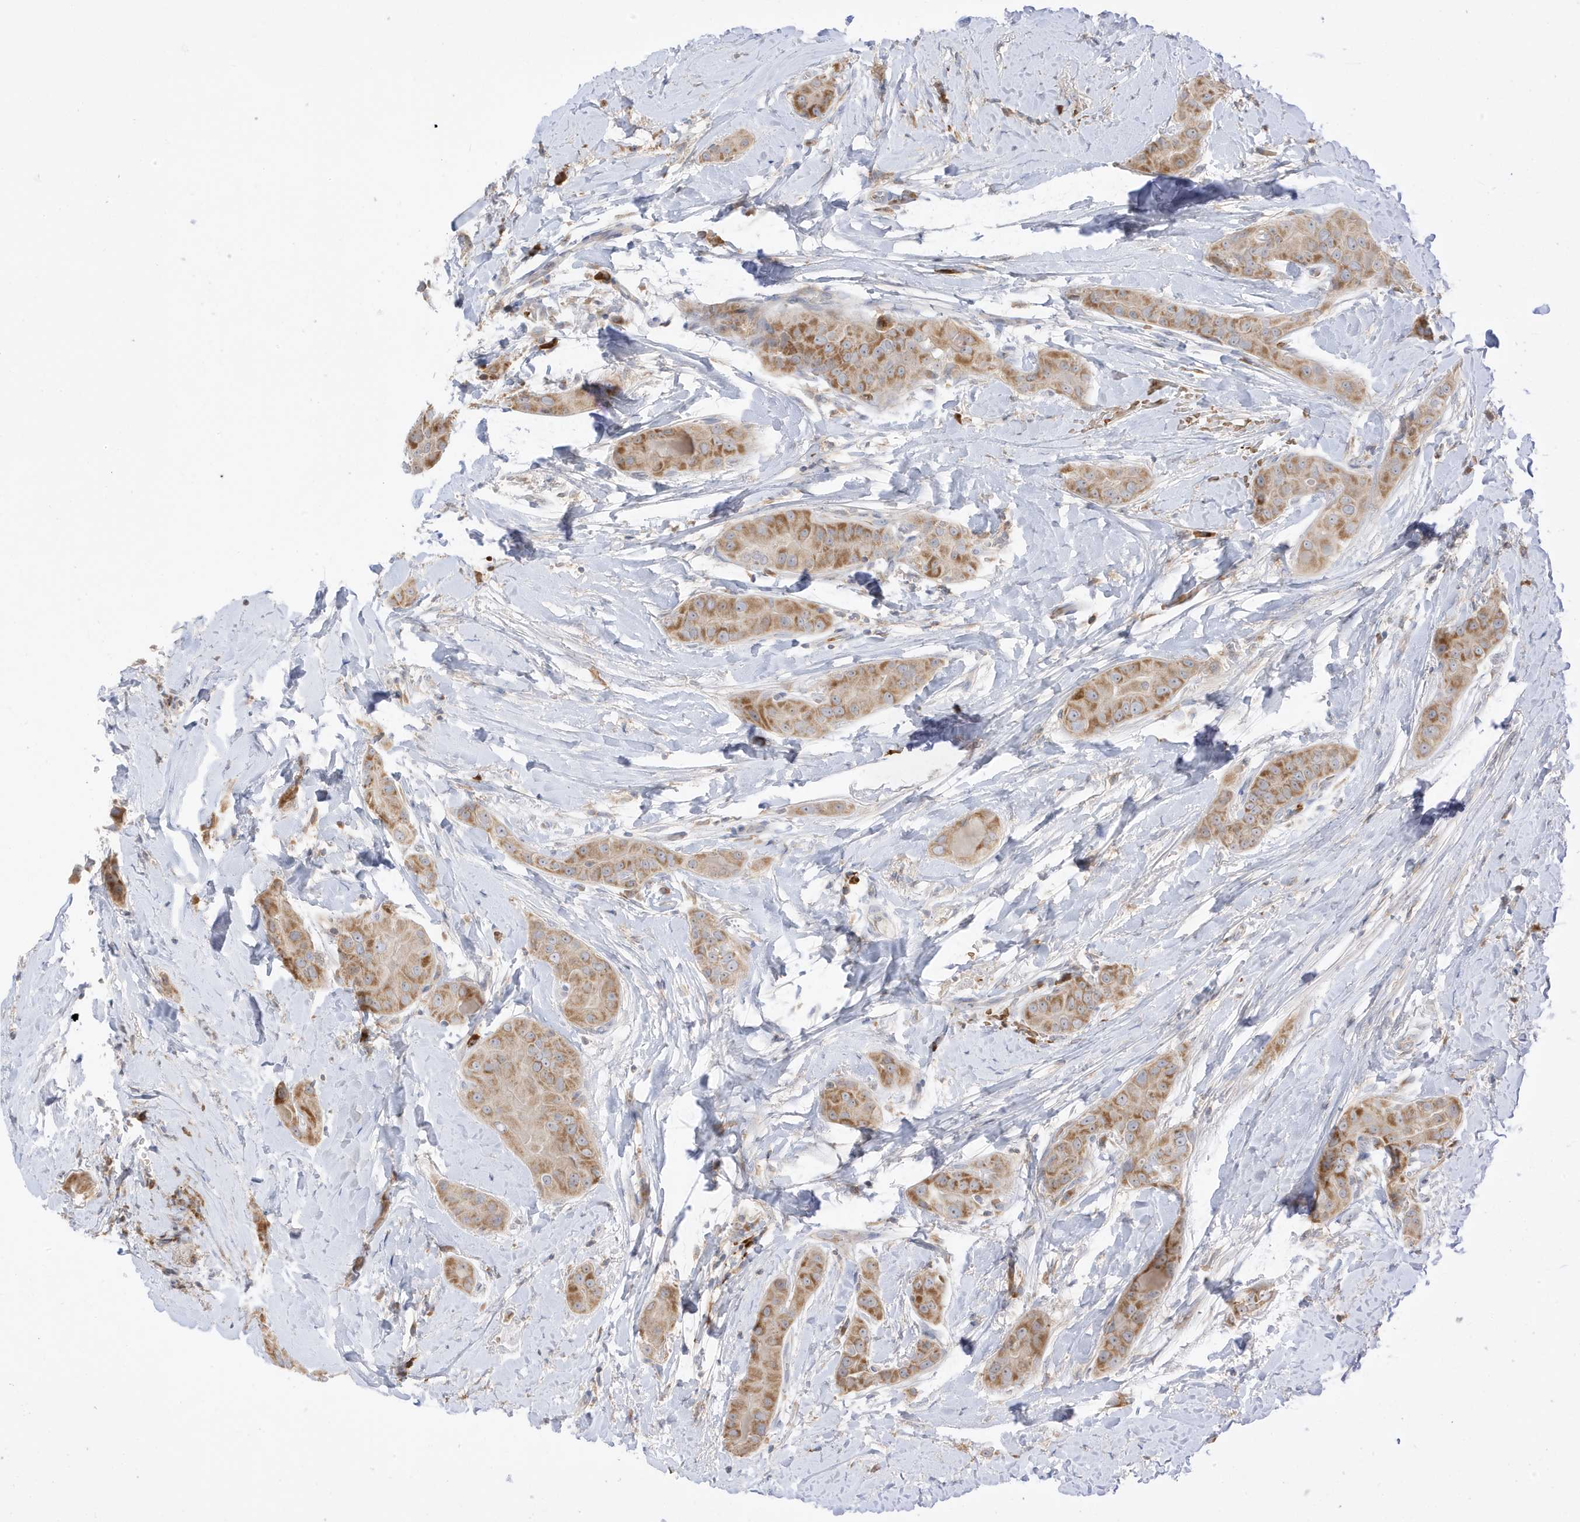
{"staining": {"intensity": "moderate", "quantity": ">75%", "location": "cytoplasmic/membranous"}, "tissue": "thyroid cancer", "cell_type": "Tumor cells", "image_type": "cancer", "snomed": [{"axis": "morphology", "description": "Papillary adenocarcinoma, NOS"}, {"axis": "topography", "description": "Thyroid gland"}], "caption": "A medium amount of moderate cytoplasmic/membranous positivity is seen in approximately >75% of tumor cells in papillary adenocarcinoma (thyroid) tissue. Immunohistochemistry stains the protein in brown and the nuclei are stained blue.", "gene": "NPPC", "patient": {"sex": "male", "age": 33}}